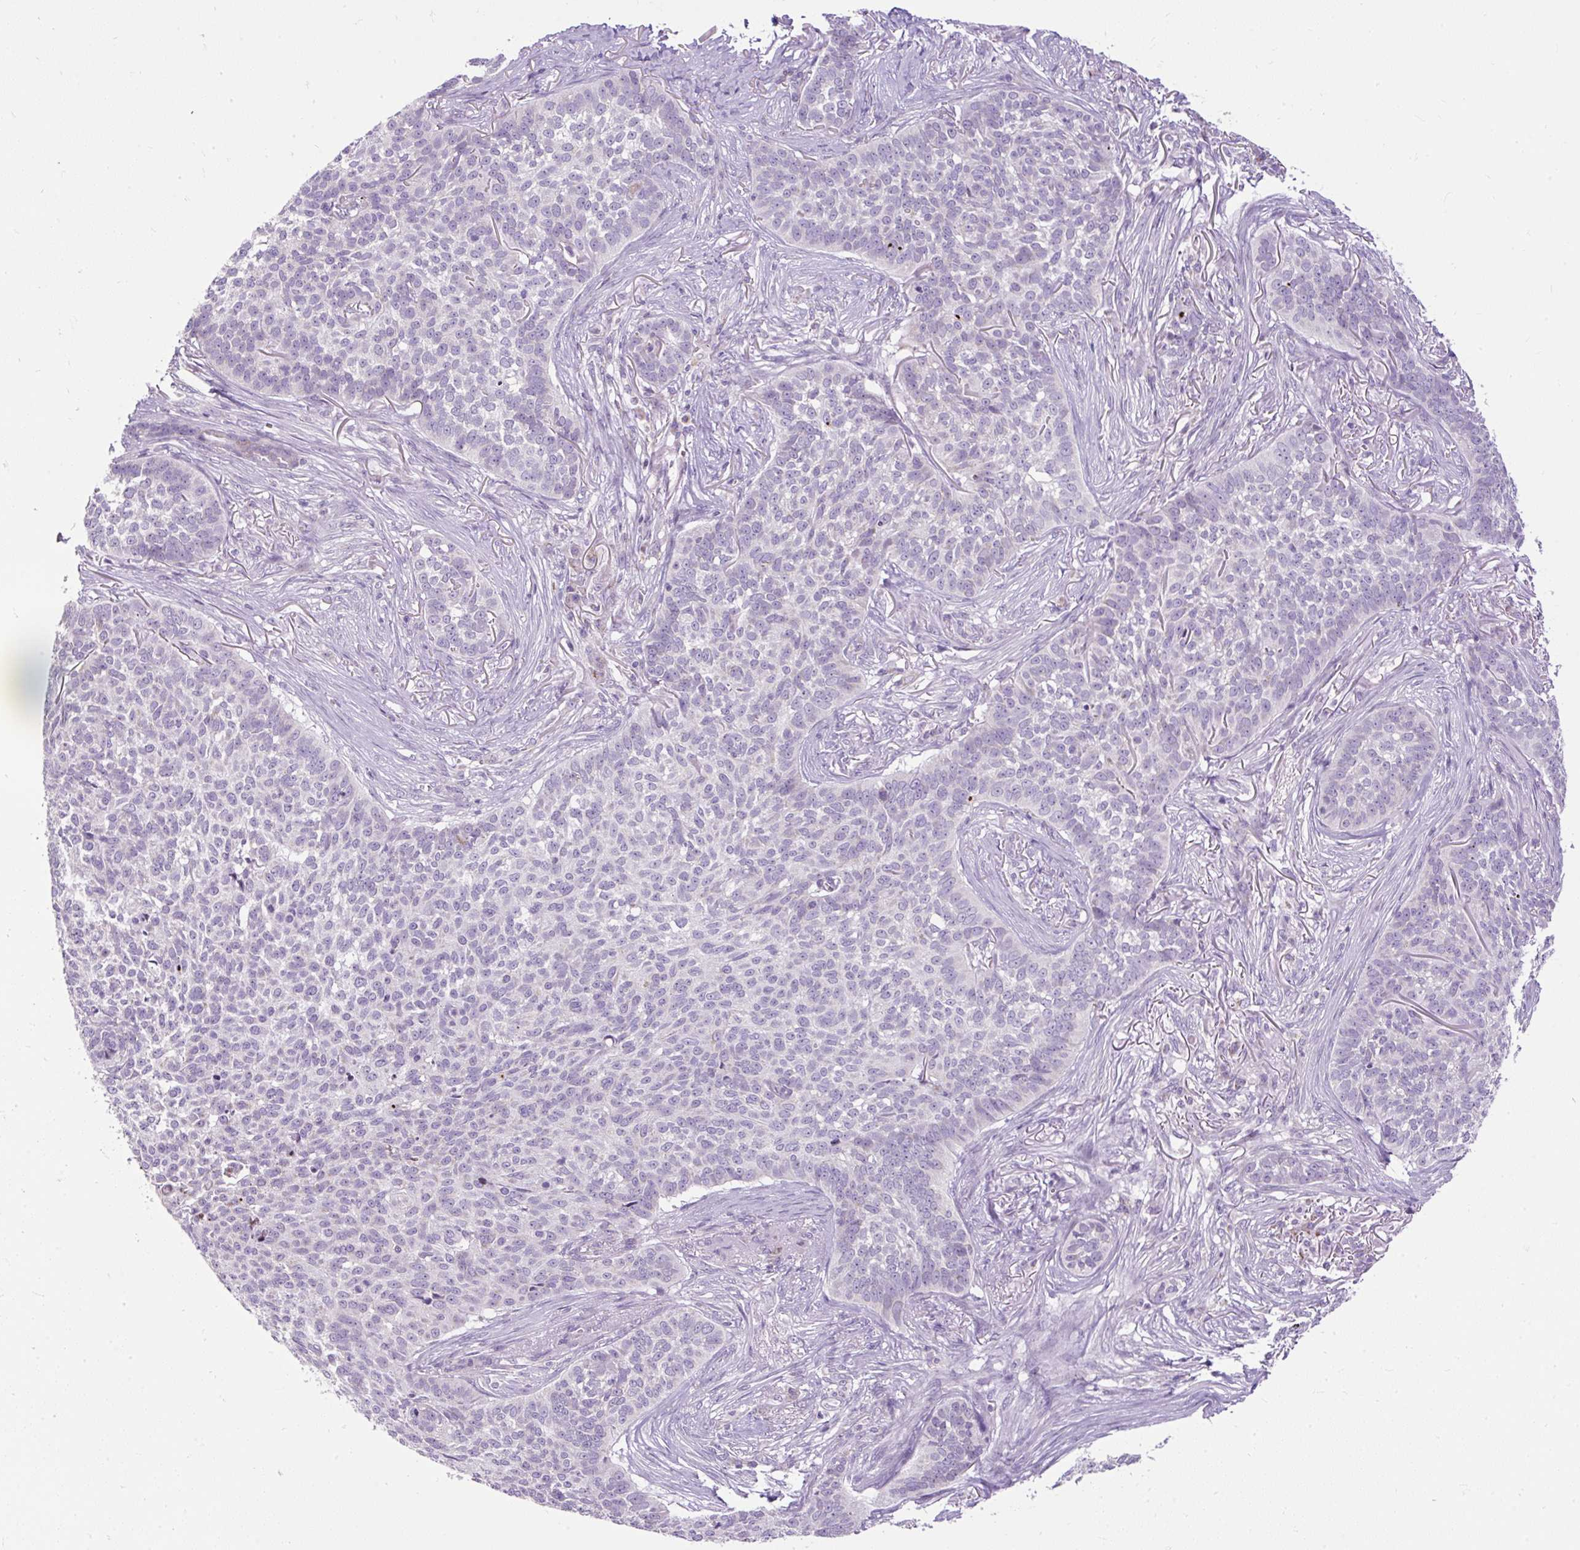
{"staining": {"intensity": "negative", "quantity": "none", "location": "none"}, "tissue": "skin cancer", "cell_type": "Tumor cells", "image_type": "cancer", "snomed": [{"axis": "morphology", "description": "Basal cell carcinoma"}, {"axis": "topography", "description": "Skin"}], "caption": "Protein analysis of skin cancer displays no significant staining in tumor cells.", "gene": "FMC1", "patient": {"sex": "male", "age": 85}}